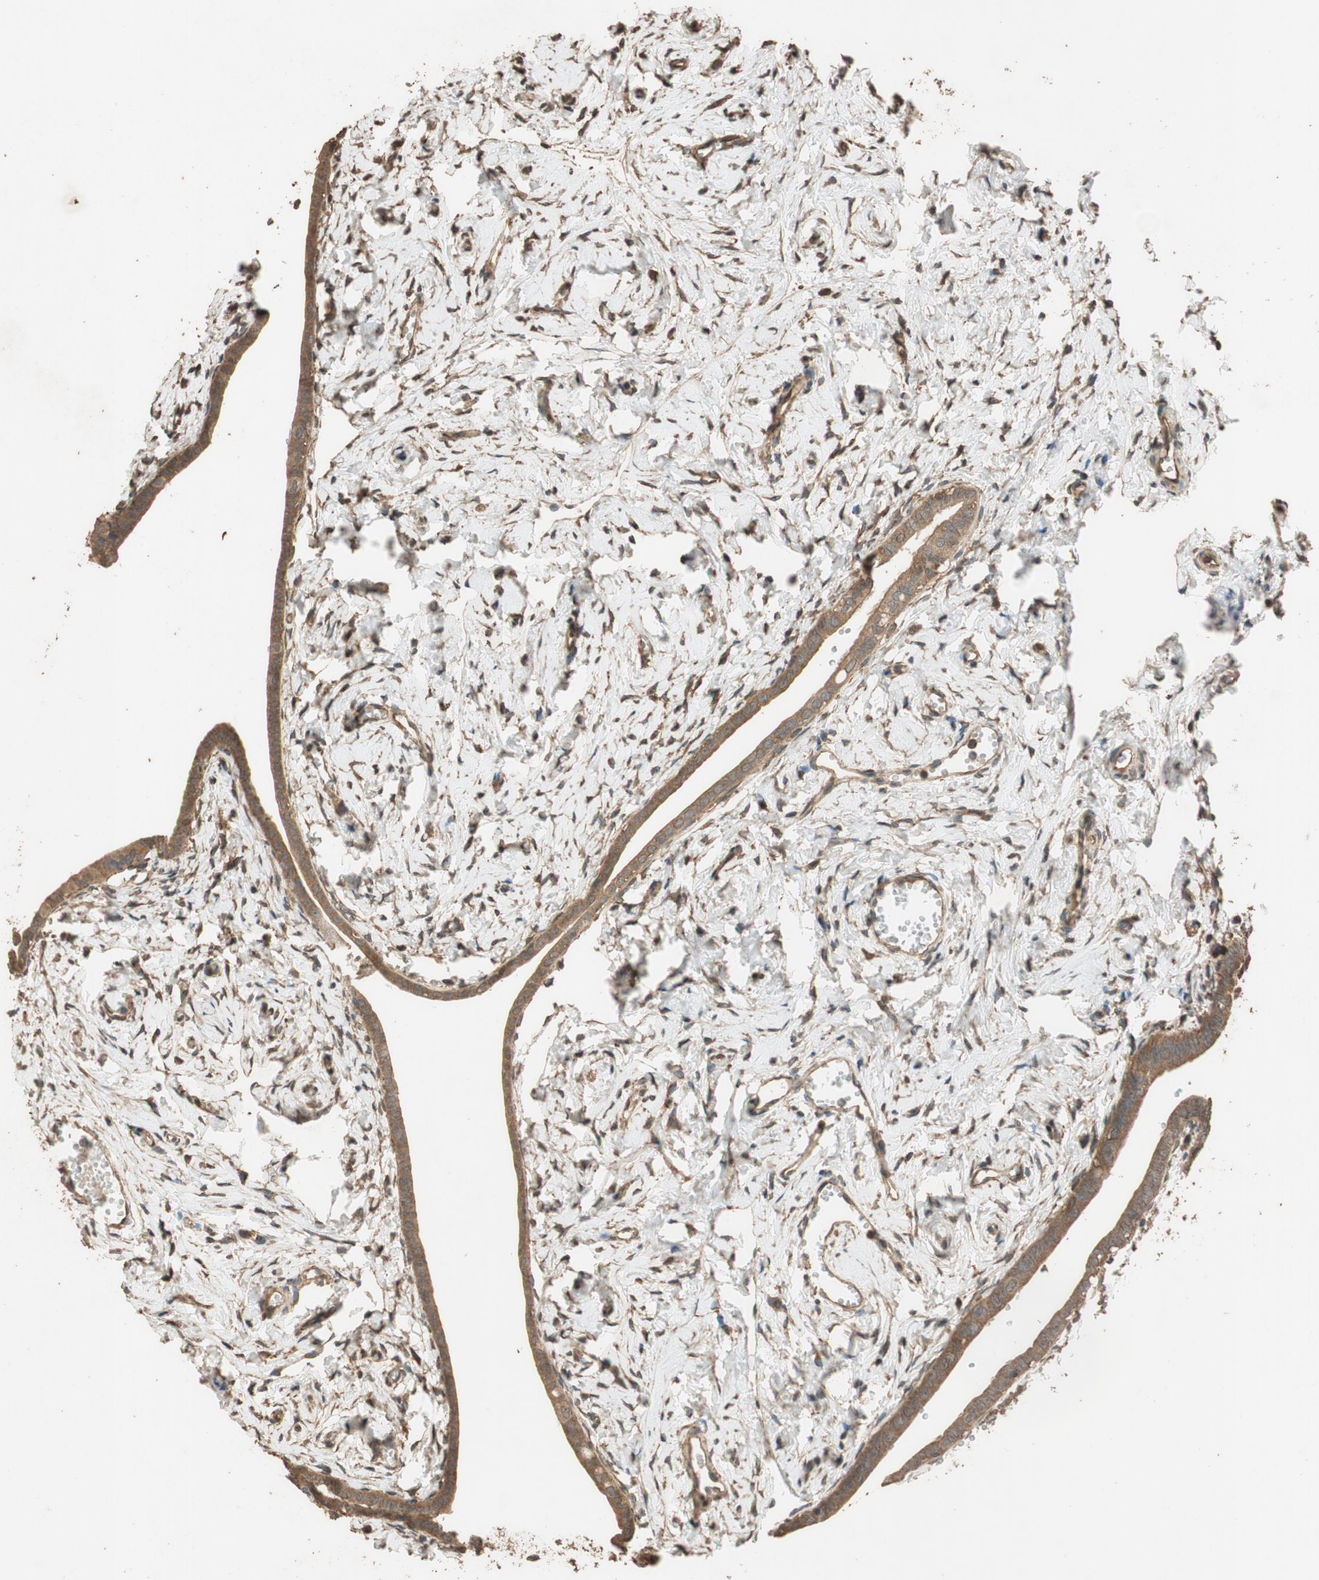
{"staining": {"intensity": "moderate", "quantity": ">75%", "location": "cytoplasmic/membranous"}, "tissue": "fallopian tube", "cell_type": "Glandular cells", "image_type": "normal", "snomed": [{"axis": "morphology", "description": "Normal tissue, NOS"}, {"axis": "topography", "description": "Fallopian tube"}], "caption": "A high-resolution micrograph shows IHC staining of normal fallopian tube, which shows moderate cytoplasmic/membranous staining in approximately >75% of glandular cells.", "gene": "MST1R", "patient": {"sex": "female", "age": 71}}